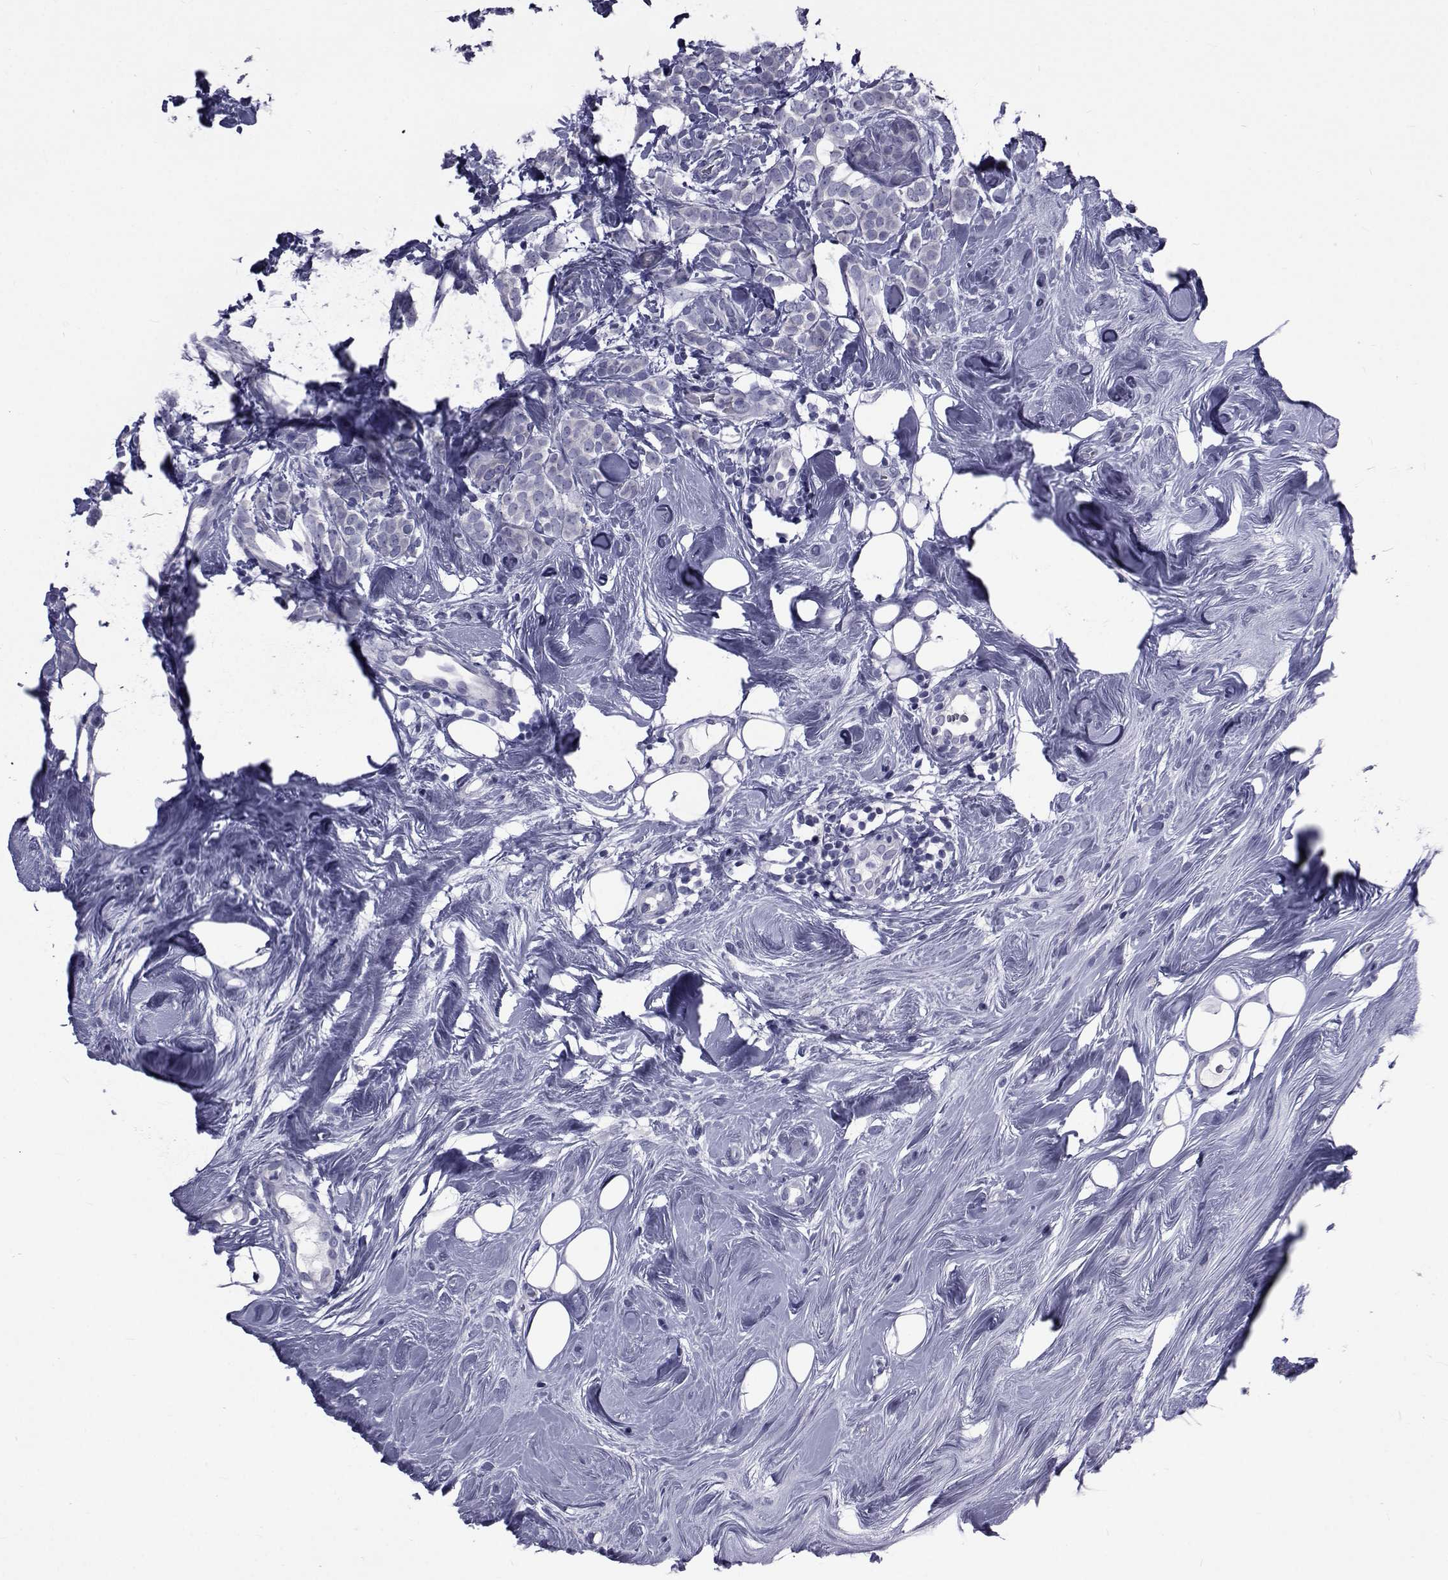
{"staining": {"intensity": "negative", "quantity": "none", "location": "none"}, "tissue": "breast cancer", "cell_type": "Tumor cells", "image_type": "cancer", "snomed": [{"axis": "morphology", "description": "Lobular carcinoma"}, {"axis": "topography", "description": "Breast"}], "caption": "Immunohistochemistry micrograph of neoplastic tissue: breast lobular carcinoma stained with DAB exhibits no significant protein expression in tumor cells.", "gene": "GKAP1", "patient": {"sex": "female", "age": 49}}